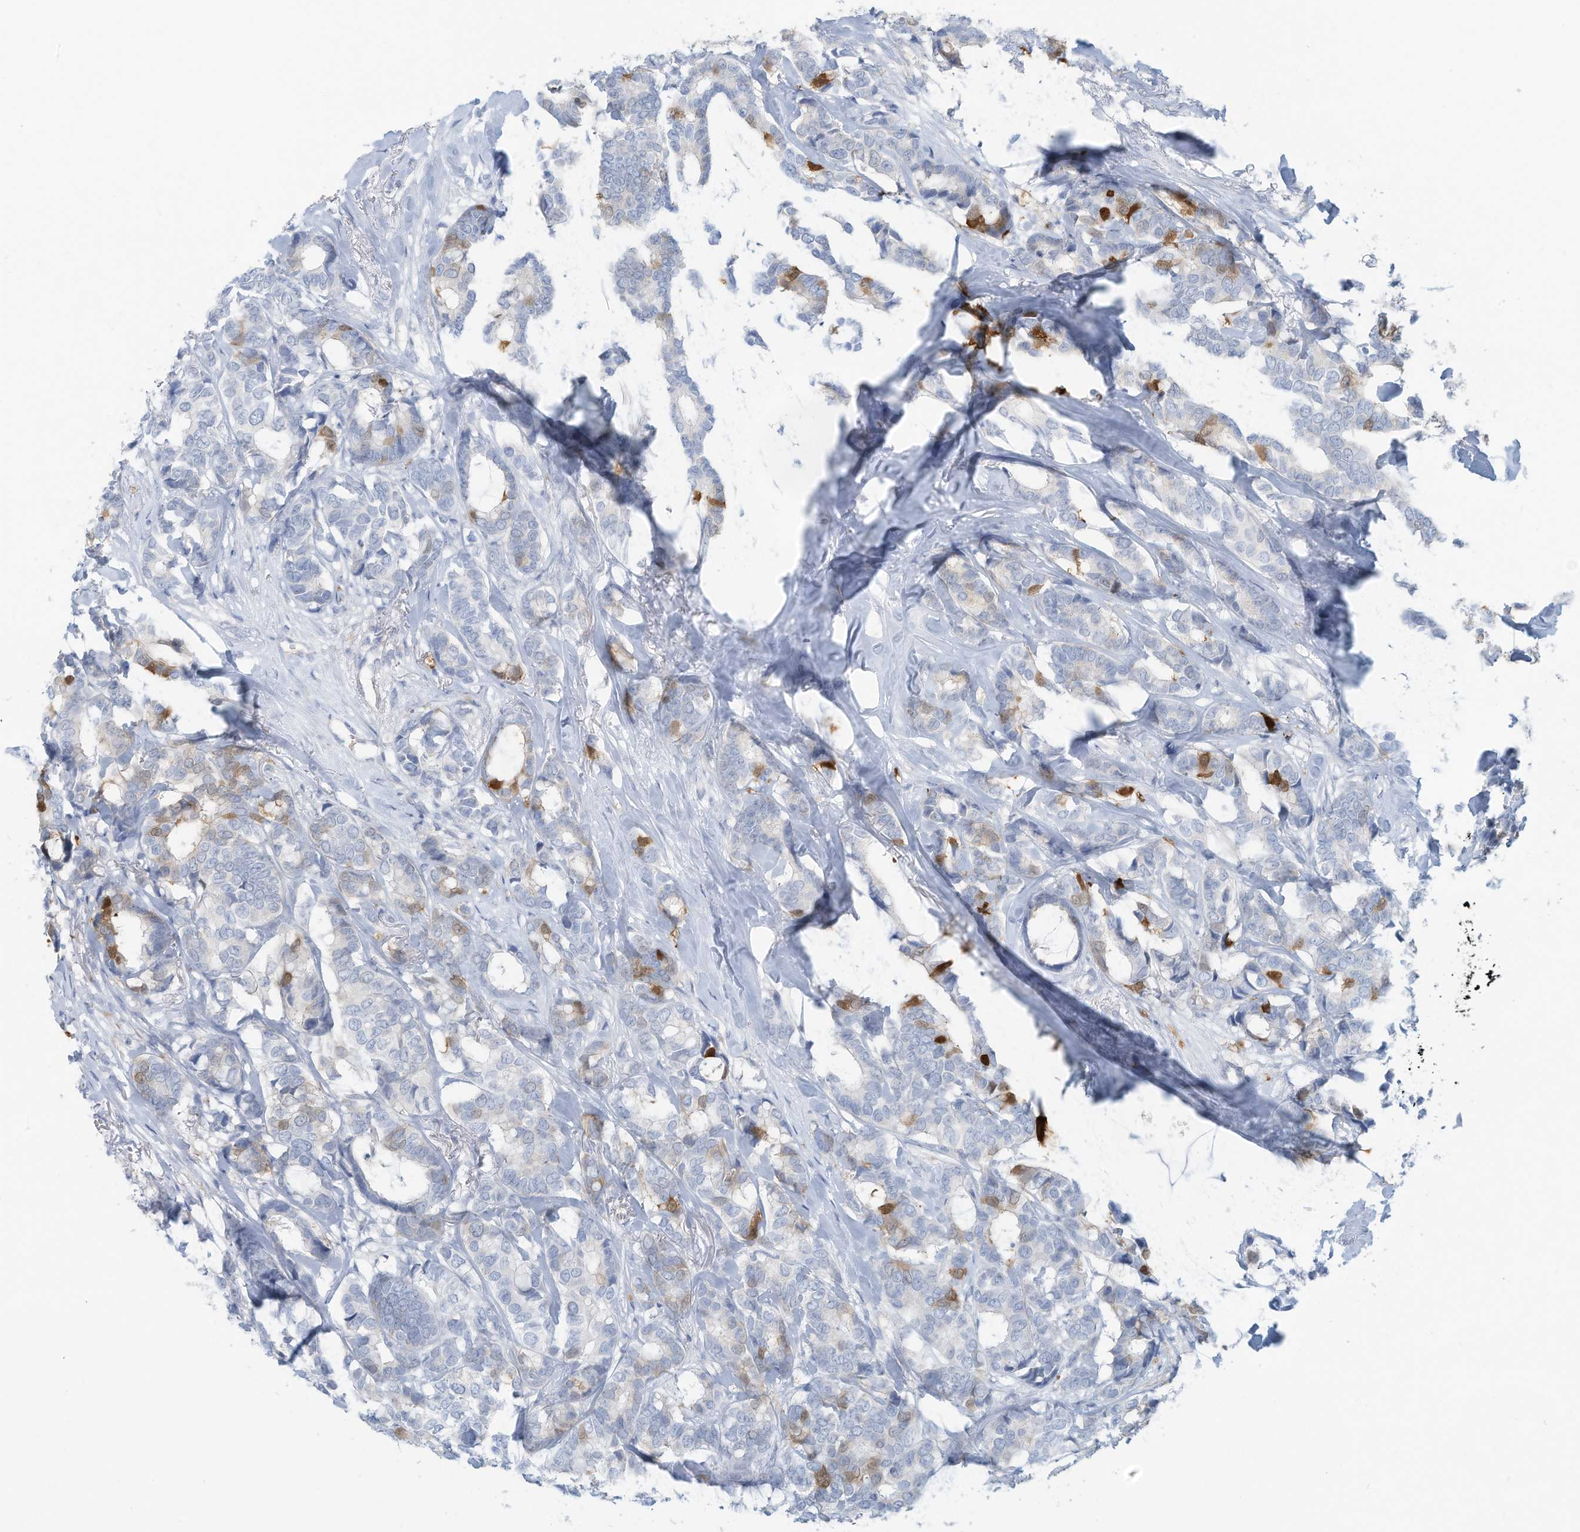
{"staining": {"intensity": "strong", "quantity": "<25%", "location": "cytoplasmic/membranous,nuclear"}, "tissue": "breast cancer", "cell_type": "Tumor cells", "image_type": "cancer", "snomed": [{"axis": "morphology", "description": "Duct carcinoma"}, {"axis": "topography", "description": "Breast"}], "caption": "Infiltrating ductal carcinoma (breast) stained for a protein (brown) shows strong cytoplasmic/membranous and nuclear positive expression in approximately <25% of tumor cells.", "gene": "ERI2", "patient": {"sex": "female", "age": 87}}